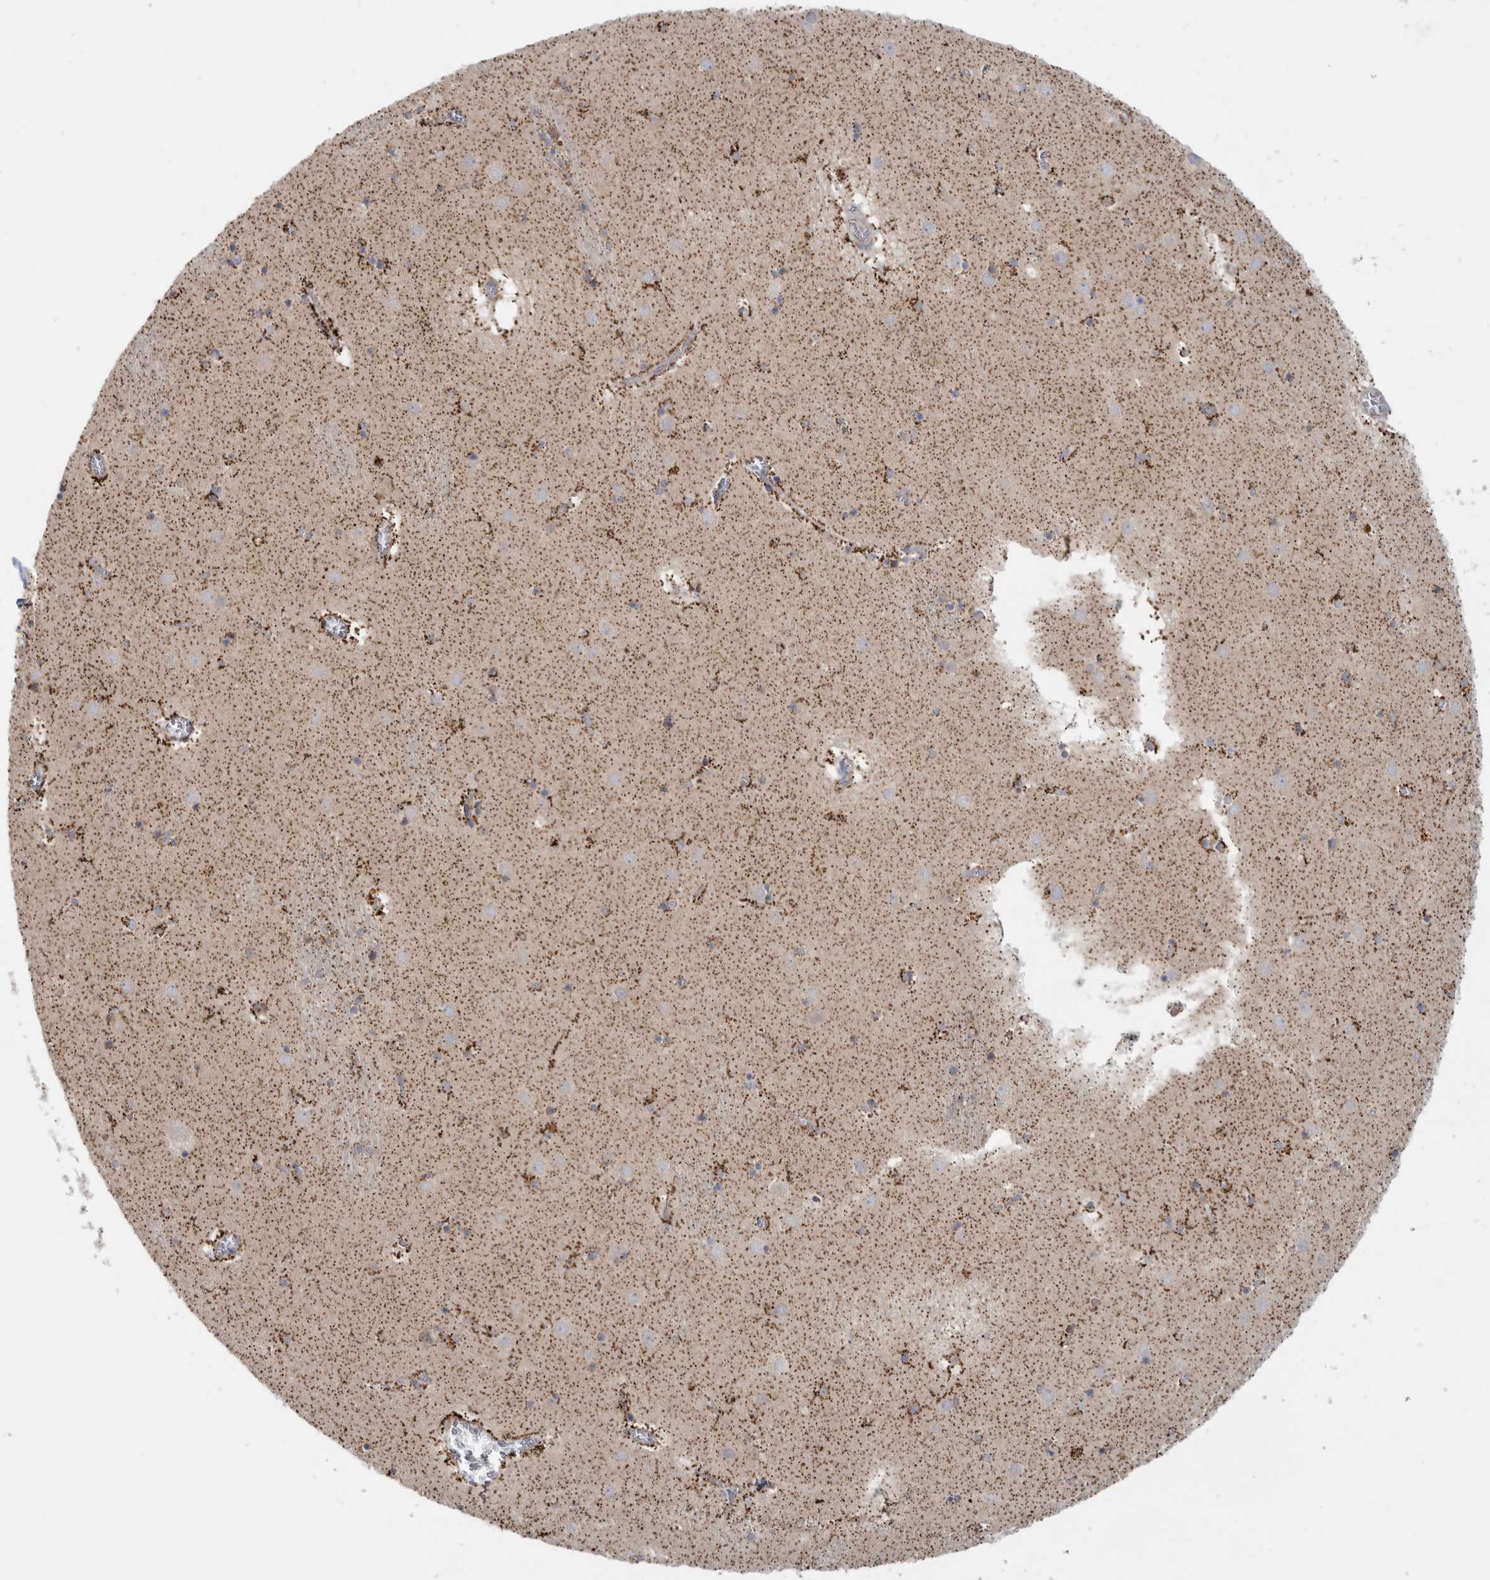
{"staining": {"intensity": "moderate", "quantity": ">75%", "location": "cytoplasmic/membranous,nuclear"}, "tissue": "caudate", "cell_type": "Glial cells", "image_type": "normal", "snomed": [{"axis": "morphology", "description": "Normal tissue, NOS"}, {"axis": "topography", "description": "Lateral ventricle wall"}], "caption": "An IHC histopathology image of unremarkable tissue is shown. Protein staining in brown labels moderate cytoplasmic/membranous,nuclear positivity in caudate within glial cells. (IHC, brightfield microscopy, high magnification).", "gene": "RAB18", "patient": {"sex": "male", "age": 70}}